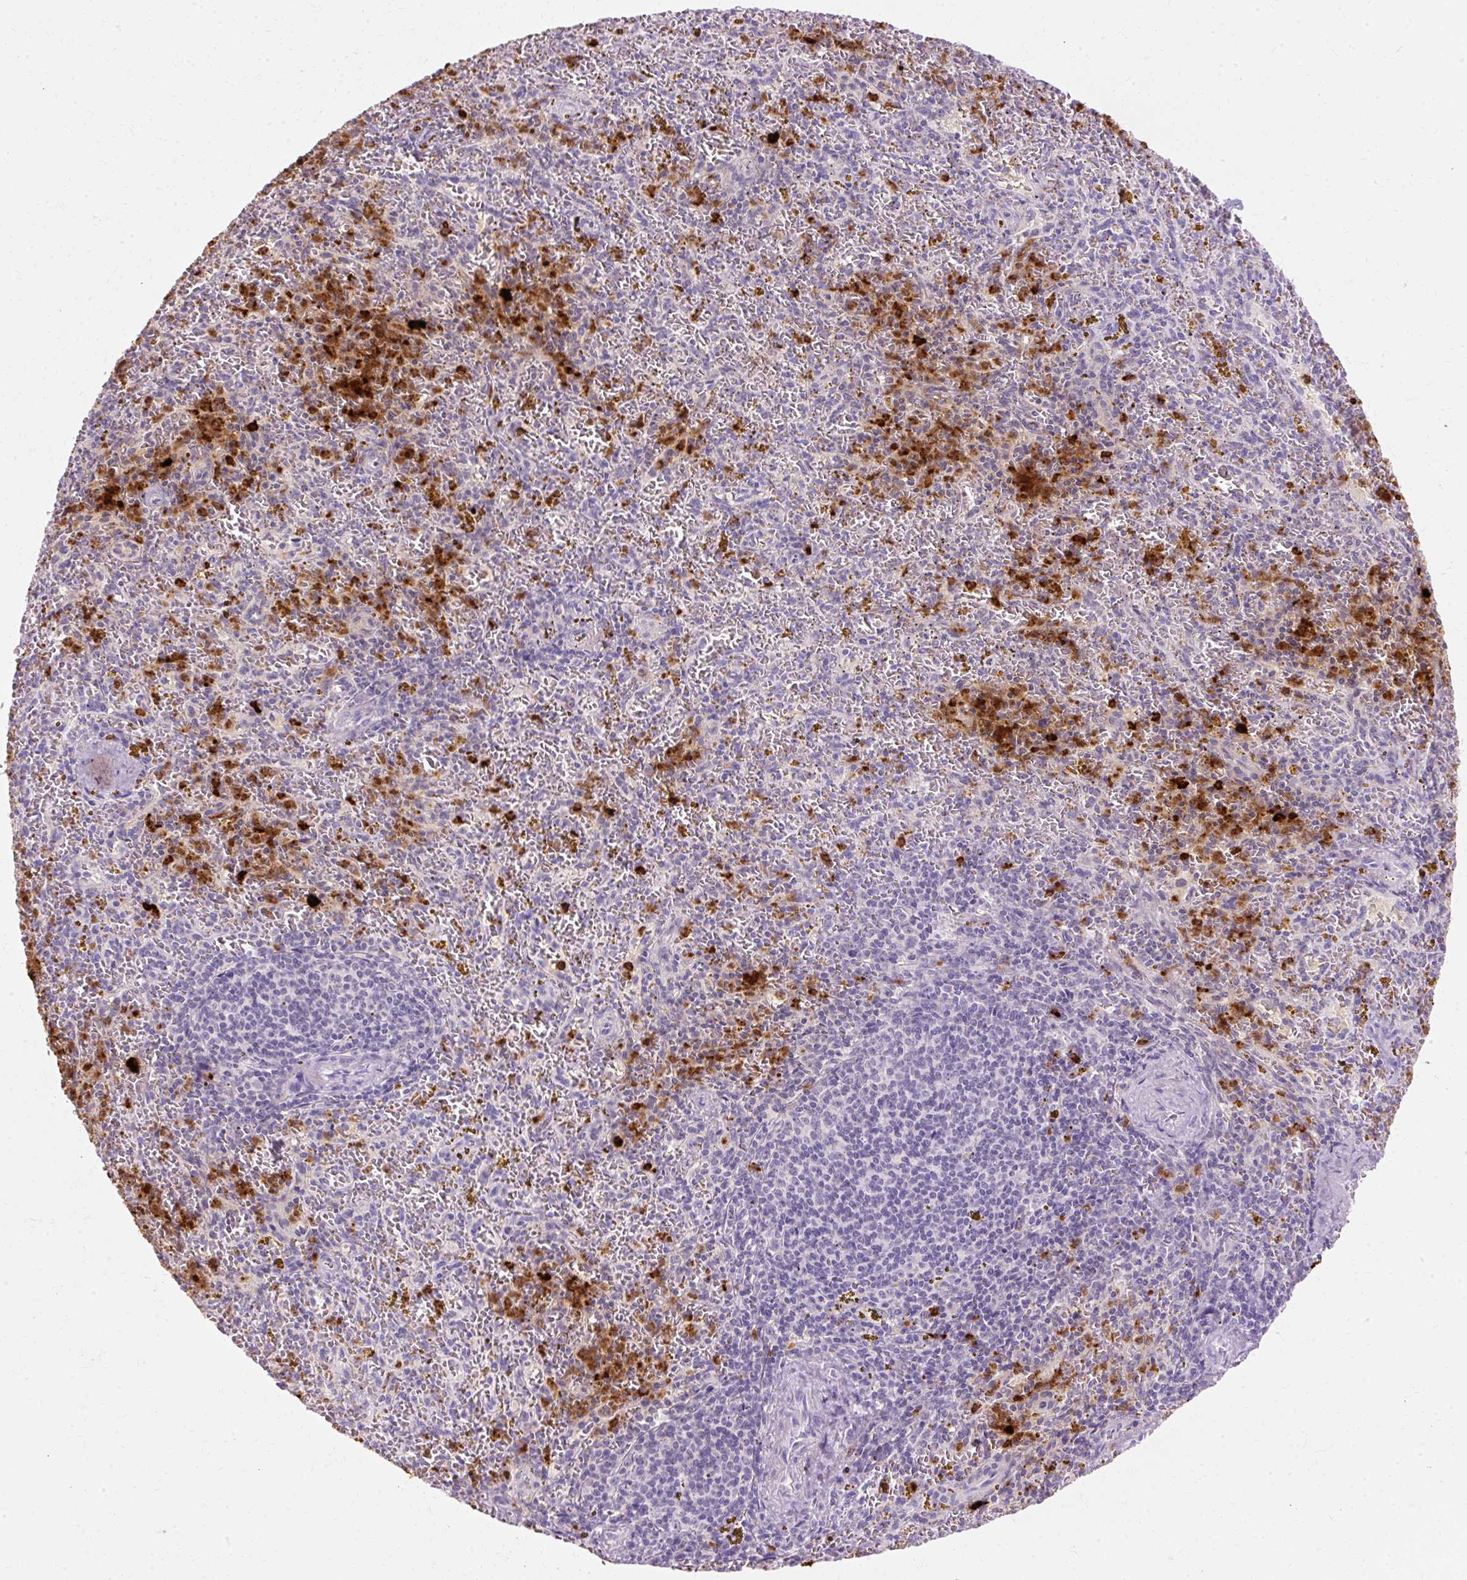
{"staining": {"intensity": "strong", "quantity": "25%-75%", "location": "cytoplasmic/membranous"}, "tissue": "spleen", "cell_type": "Cells in red pulp", "image_type": "normal", "snomed": [{"axis": "morphology", "description": "Normal tissue, NOS"}, {"axis": "topography", "description": "Spleen"}], "caption": "Strong cytoplasmic/membranous positivity for a protein is identified in about 25%-75% of cells in red pulp of unremarkable spleen using IHC.", "gene": "DEFA1B", "patient": {"sex": "male", "age": 57}}